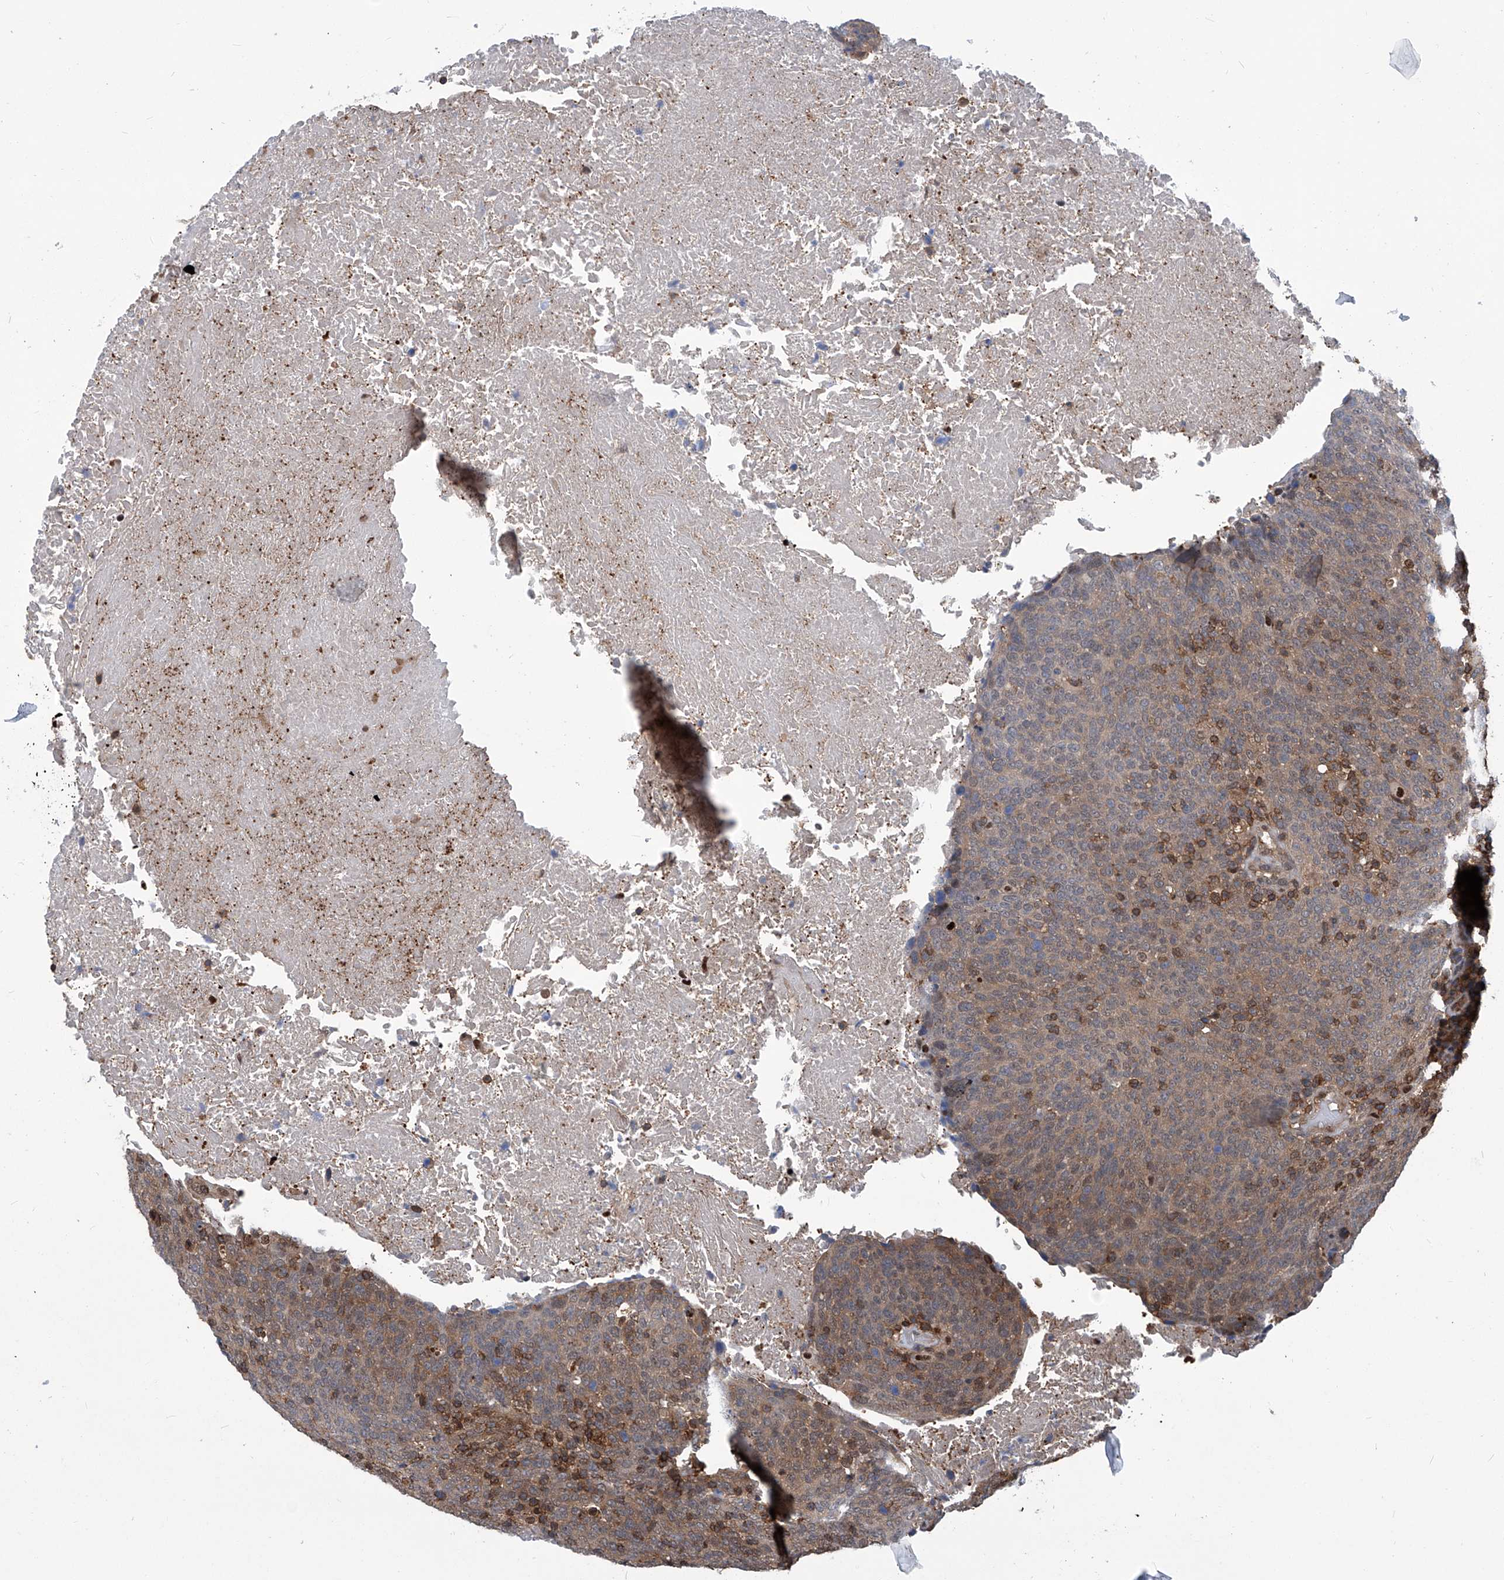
{"staining": {"intensity": "weak", "quantity": "25%-75%", "location": "cytoplasmic/membranous"}, "tissue": "head and neck cancer", "cell_type": "Tumor cells", "image_type": "cancer", "snomed": [{"axis": "morphology", "description": "Squamous cell carcinoma, NOS"}, {"axis": "morphology", "description": "Squamous cell carcinoma, metastatic, NOS"}, {"axis": "topography", "description": "Lymph node"}, {"axis": "topography", "description": "Head-Neck"}], "caption": "The immunohistochemical stain shows weak cytoplasmic/membranous expression in tumor cells of head and neck cancer tissue.", "gene": "PSMB1", "patient": {"sex": "male", "age": 62}}